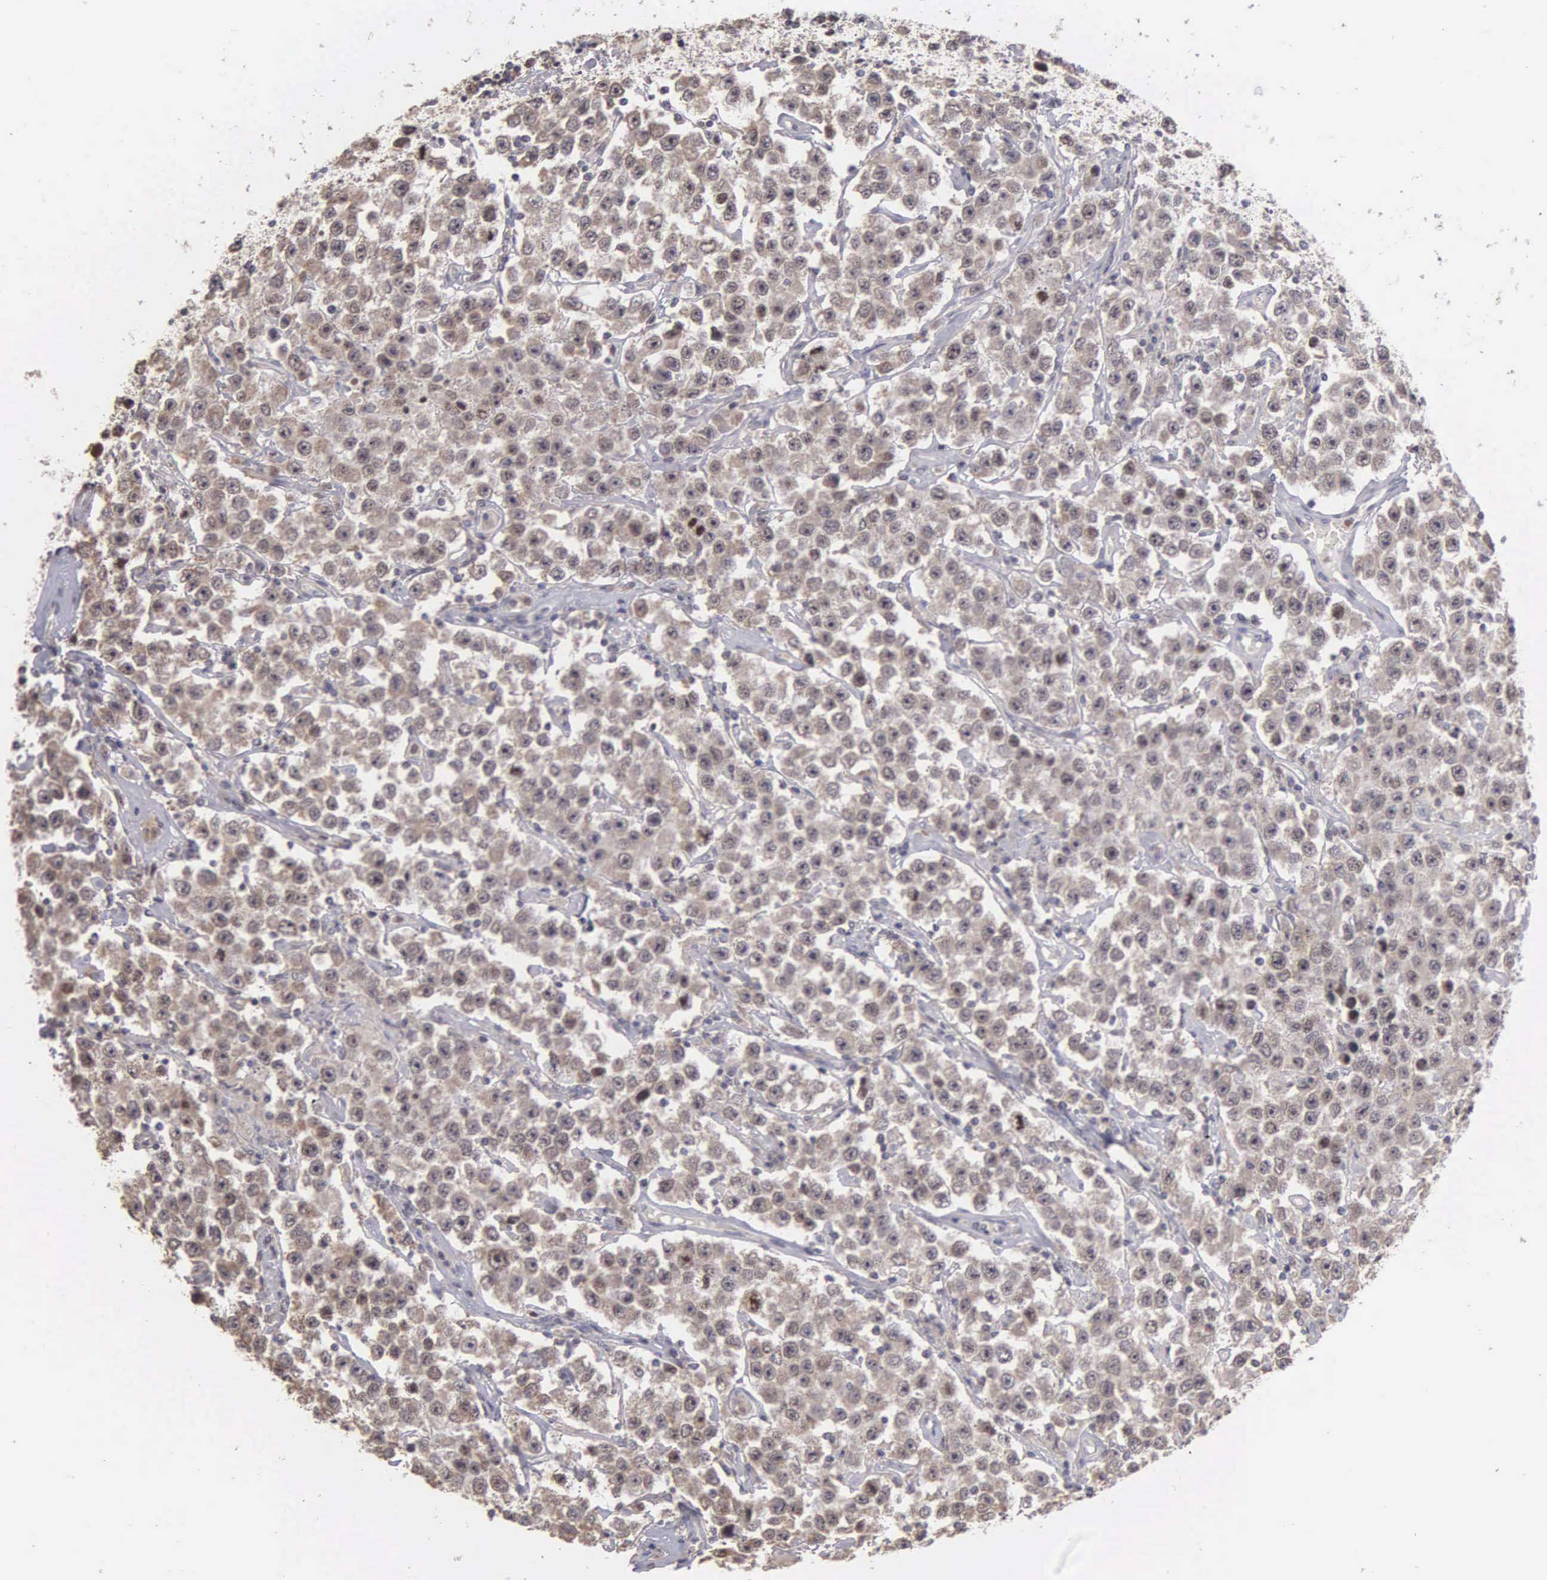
{"staining": {"intensity": "weak", "quantity": ">75%", "location": "cytoplasmic/membranous"}, "tissue": "testis cancer", "cell_type": "Tumor cells", "image_type": "cancer", "snomed": [{"axis": "morphology", "description": "Seminoma, NOS"}, {"axis": "topography", "description": "Testis"}], "caption": "Testis cancer stained with DAB (3,3'-diaminobenzidine) IHC shows low levels of weak cytoplasmic/membranous expression in about >75% of tumor cells. (IHC, brightfield microscopy, high magnification).", "gene": "BRD1", "patient": {"sex": "male", "age": 52}}